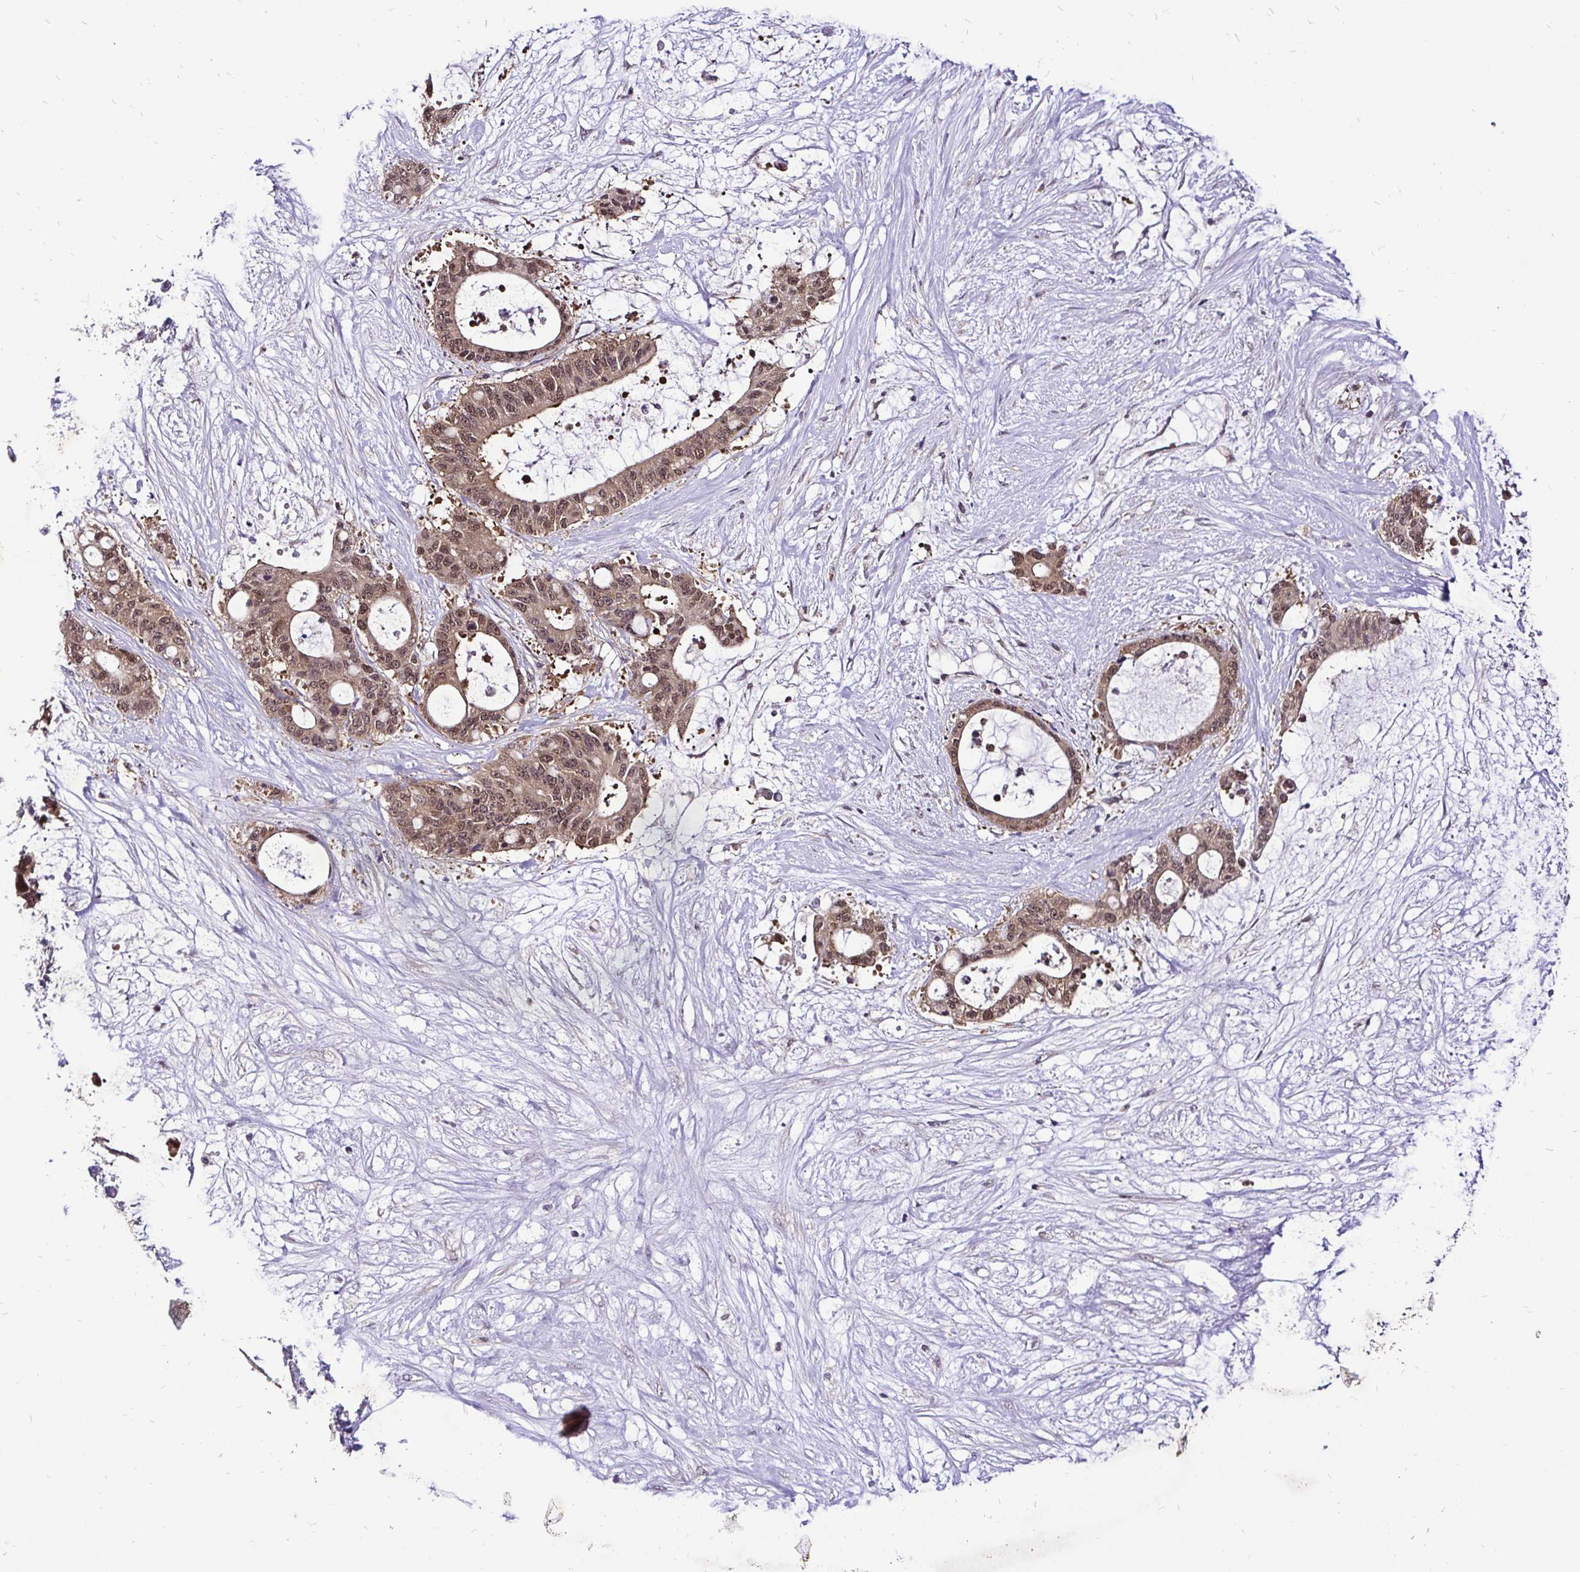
{"staining": {"intensity": "moderate", "quantity": ">75%", "location": "cytoplasmic/membranous,nuclear"}, "tissue": "liver cancer", "cell_type": "Tumor cells", "image_type": "cancer", "snomed": [{"axis": "morphology", "description": "Normal tissue, NOS"}, {"axis": "morphology", "description": "Cholangiocarcinoma"}, {"axis": "topography", "description": "Liver"}, {"axis": "topography", "description": "Peripheral nerve tissue"}], "caption": "High-power microscopy captured an immunohistochemistry micrograph of liver cancer (cholangiocarcinoma), revealing moderate cytoplasmic/membranous and nuclear staining in approximately >75% of tumor cells.", "gene": "UBE2M", "patient": {"sex": "female", "age": 73}}